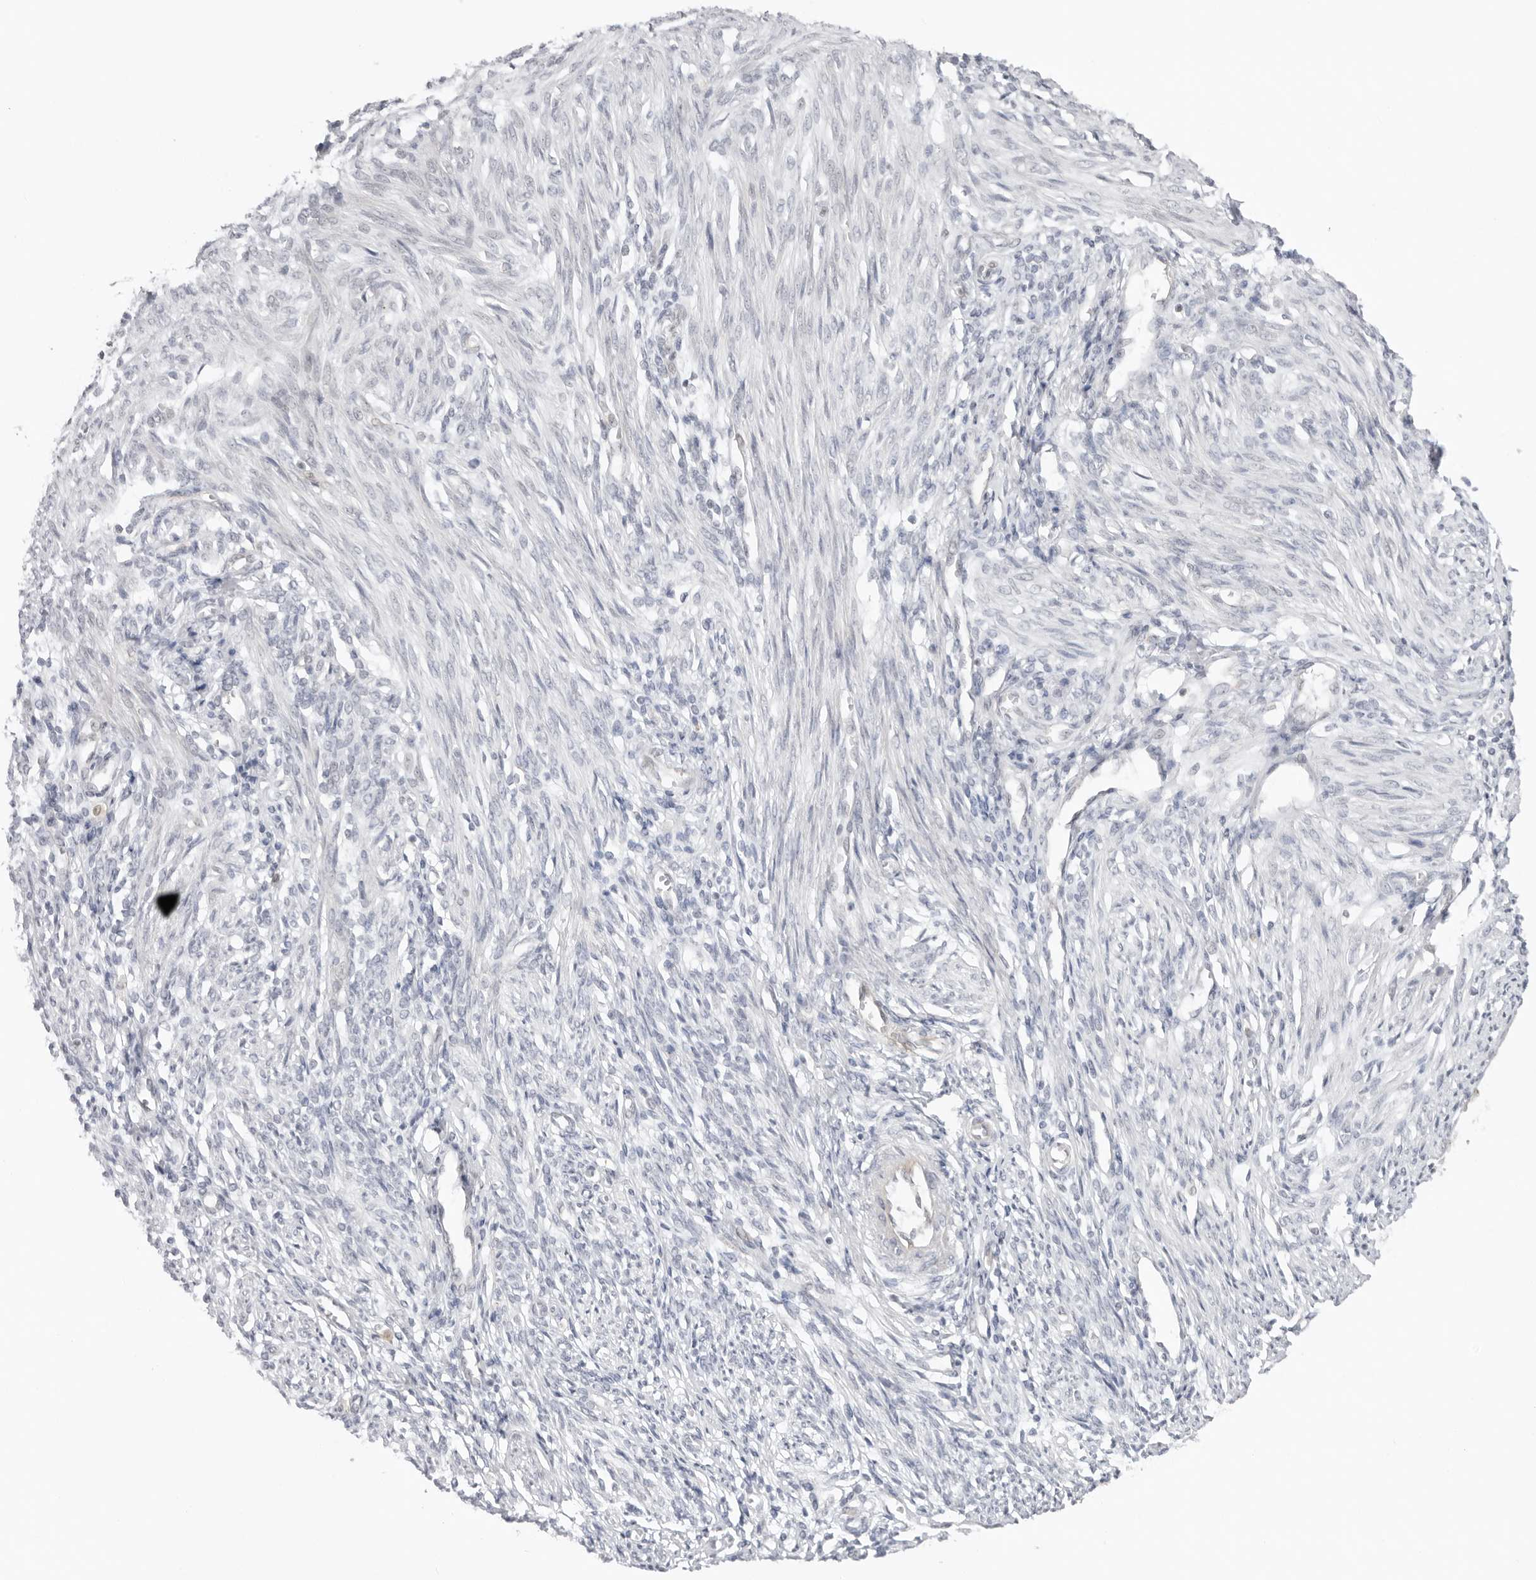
{"staining": {"intensity": "negative", "quantity": "none", "location": "none"}, "tissue": "endometrium", "cell_type": "Cells in endometrial stroma", "image_type": "normal", "snomed": [{"axis": "morphology", "description": "Normal tissue, NOS"}, {"axis": "topography", "description": "Endometrium"}], "caption": "High magnification brightfield microscopy of normal endometrium stained with DAB (brown) and counterstained with hematoxylin (blue): cells in endometrial stroma show no significant staining. (DAB (3,3'-diaminobenzidine) immunohistochemistry, high magnification).", "gene": "TRAPPC3", "patient": {"sex": "female", "age": 66}}